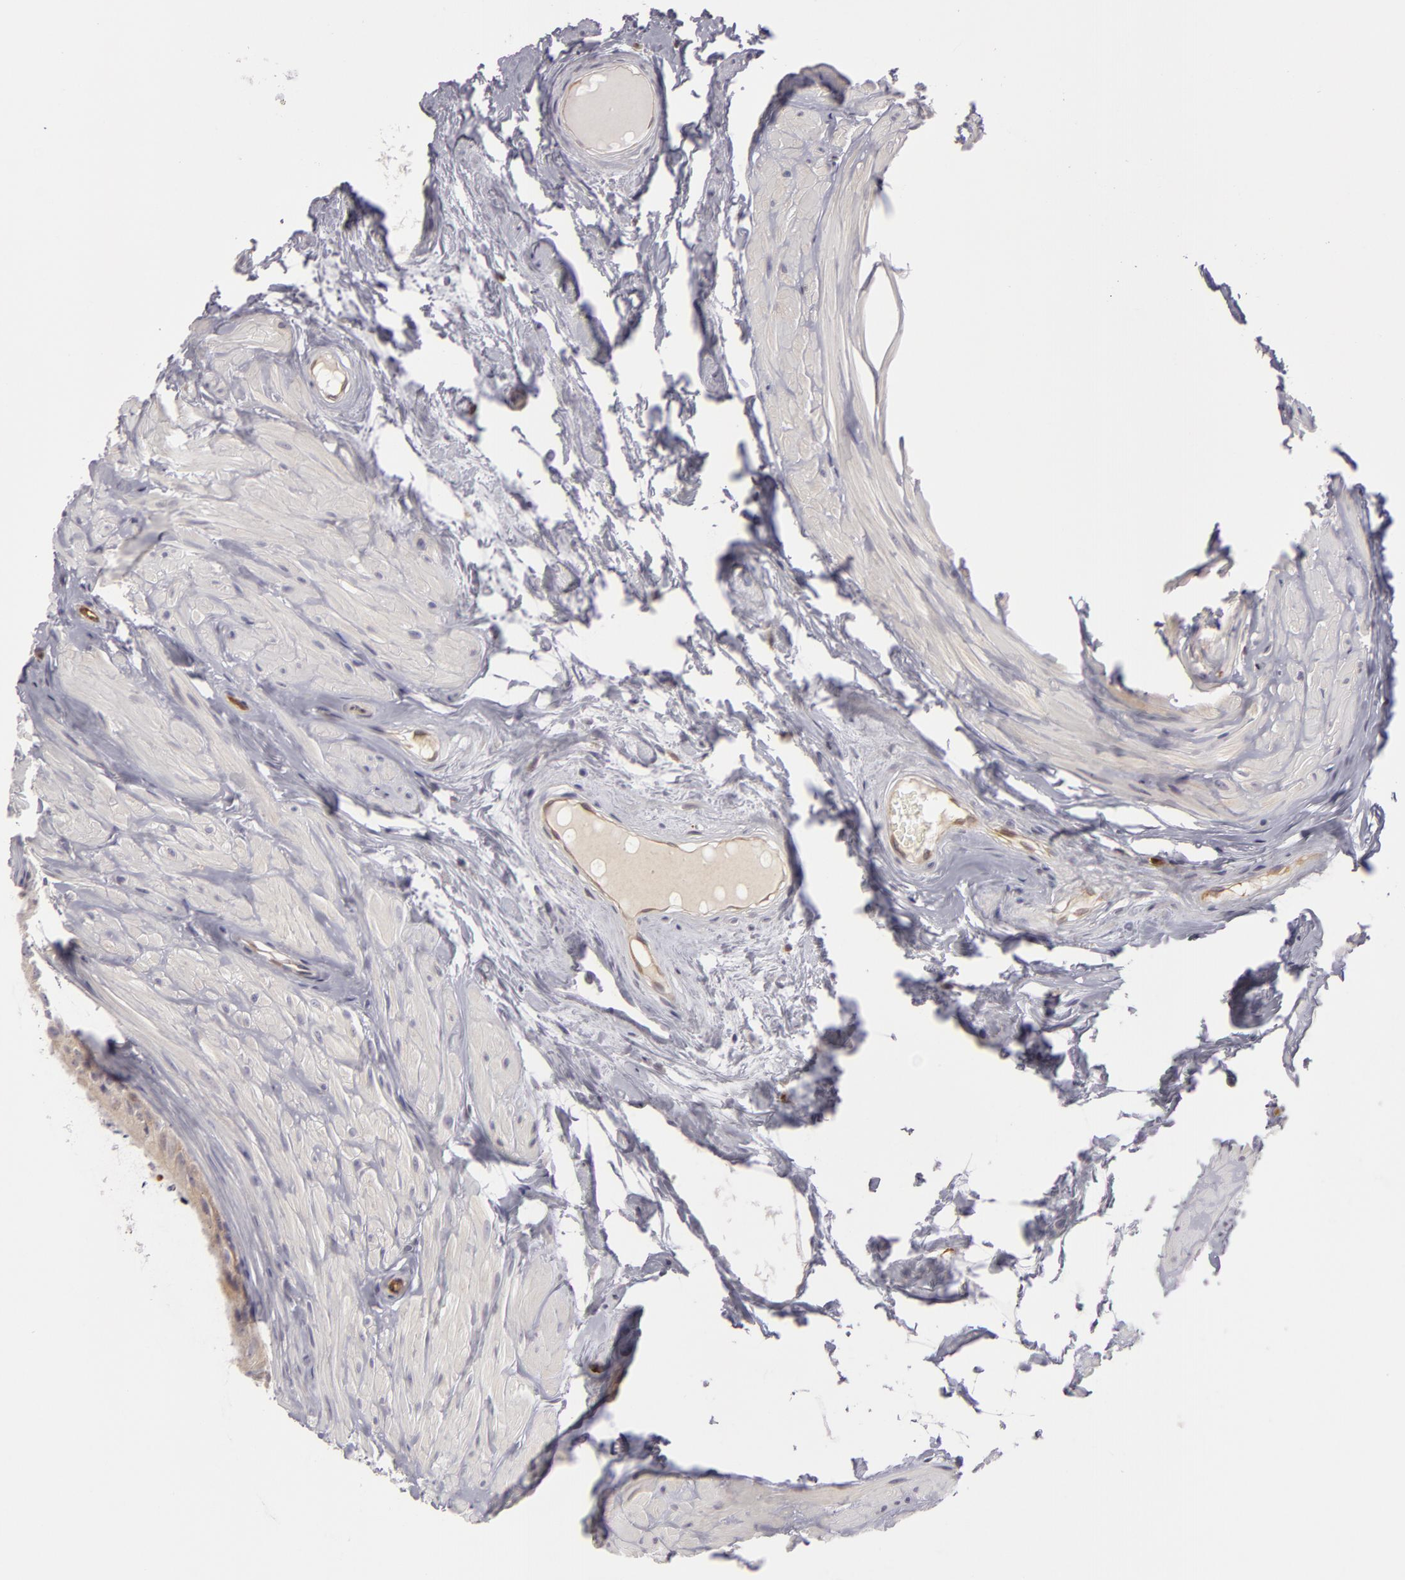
{"staining": {"intensity": "weak", "quantity": ">75%", "location": "cytoplasmic/membranous"}, "tissue": "epididymis", "cell_type": "Glandular cells", "image_type": "normal", "snomed": [{"axis": "morphology", "description": "Normal tissue, NOS"}, {"axis": "topography", "description": "Epididymis"}], "caption": "Glandular cells demonstrate low levels of weak cytoplasmic/membranous expression in approximately >75% of cells in benign epididymis.", "gene": "ZNF229", "patient": {"sex": "male", "age": 52}}